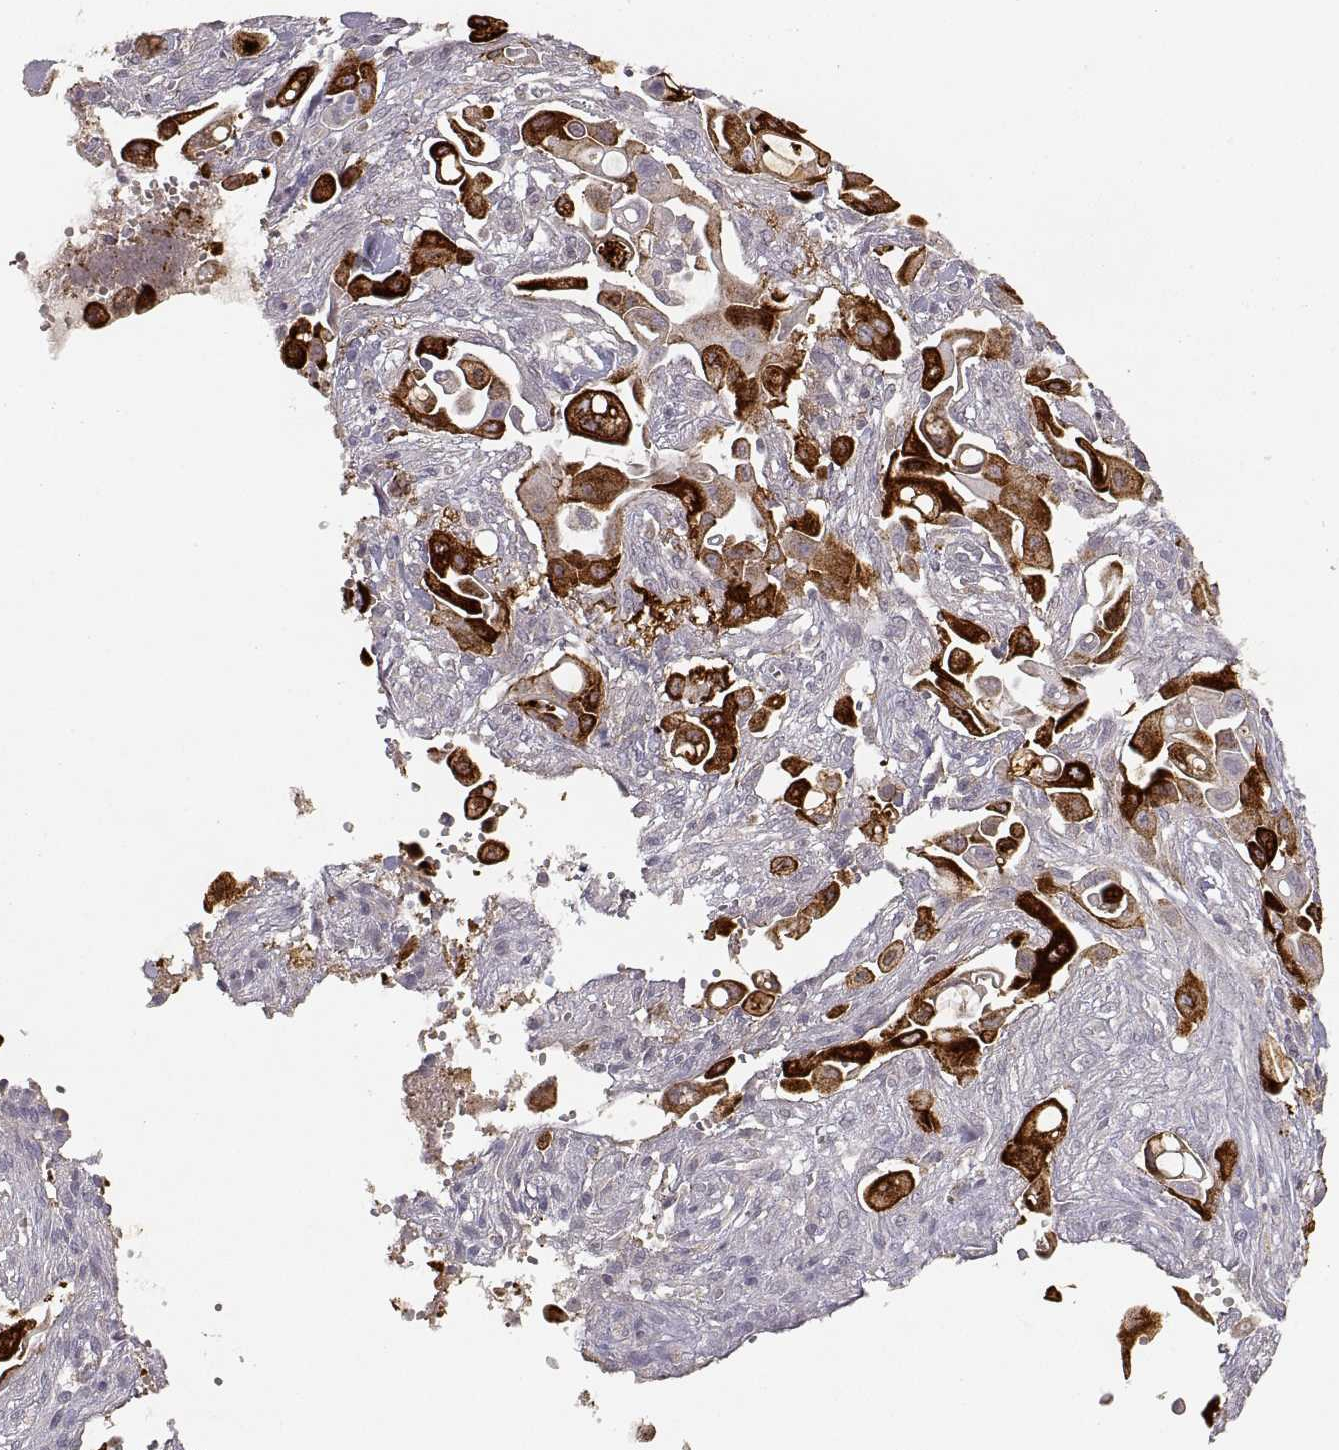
{"staining": {"intensity": "strong", "quantity": ">75%", "location": "cytoplasmic/membranous"}, "tissue": "pancreatic cancer", "cell_type": "Tumor cells", "image_type": "cancer", "snomed": [{"axis": "morphology", "description": "Adenocarcinoma, NOS"}, {"axis": "topography", "description": "Pancreas"}], "caption": "Immunohistochemical staining of human adenocarcinoma (pancreatic) exhibits strong cytoplasmic/membranous protein positivity in about >75% of tumor cells. The protein is shown in brown color, while the nuclei are stained blue.", "gene": "LAMC2", "patient": {"sex": "male", "age": 50}}